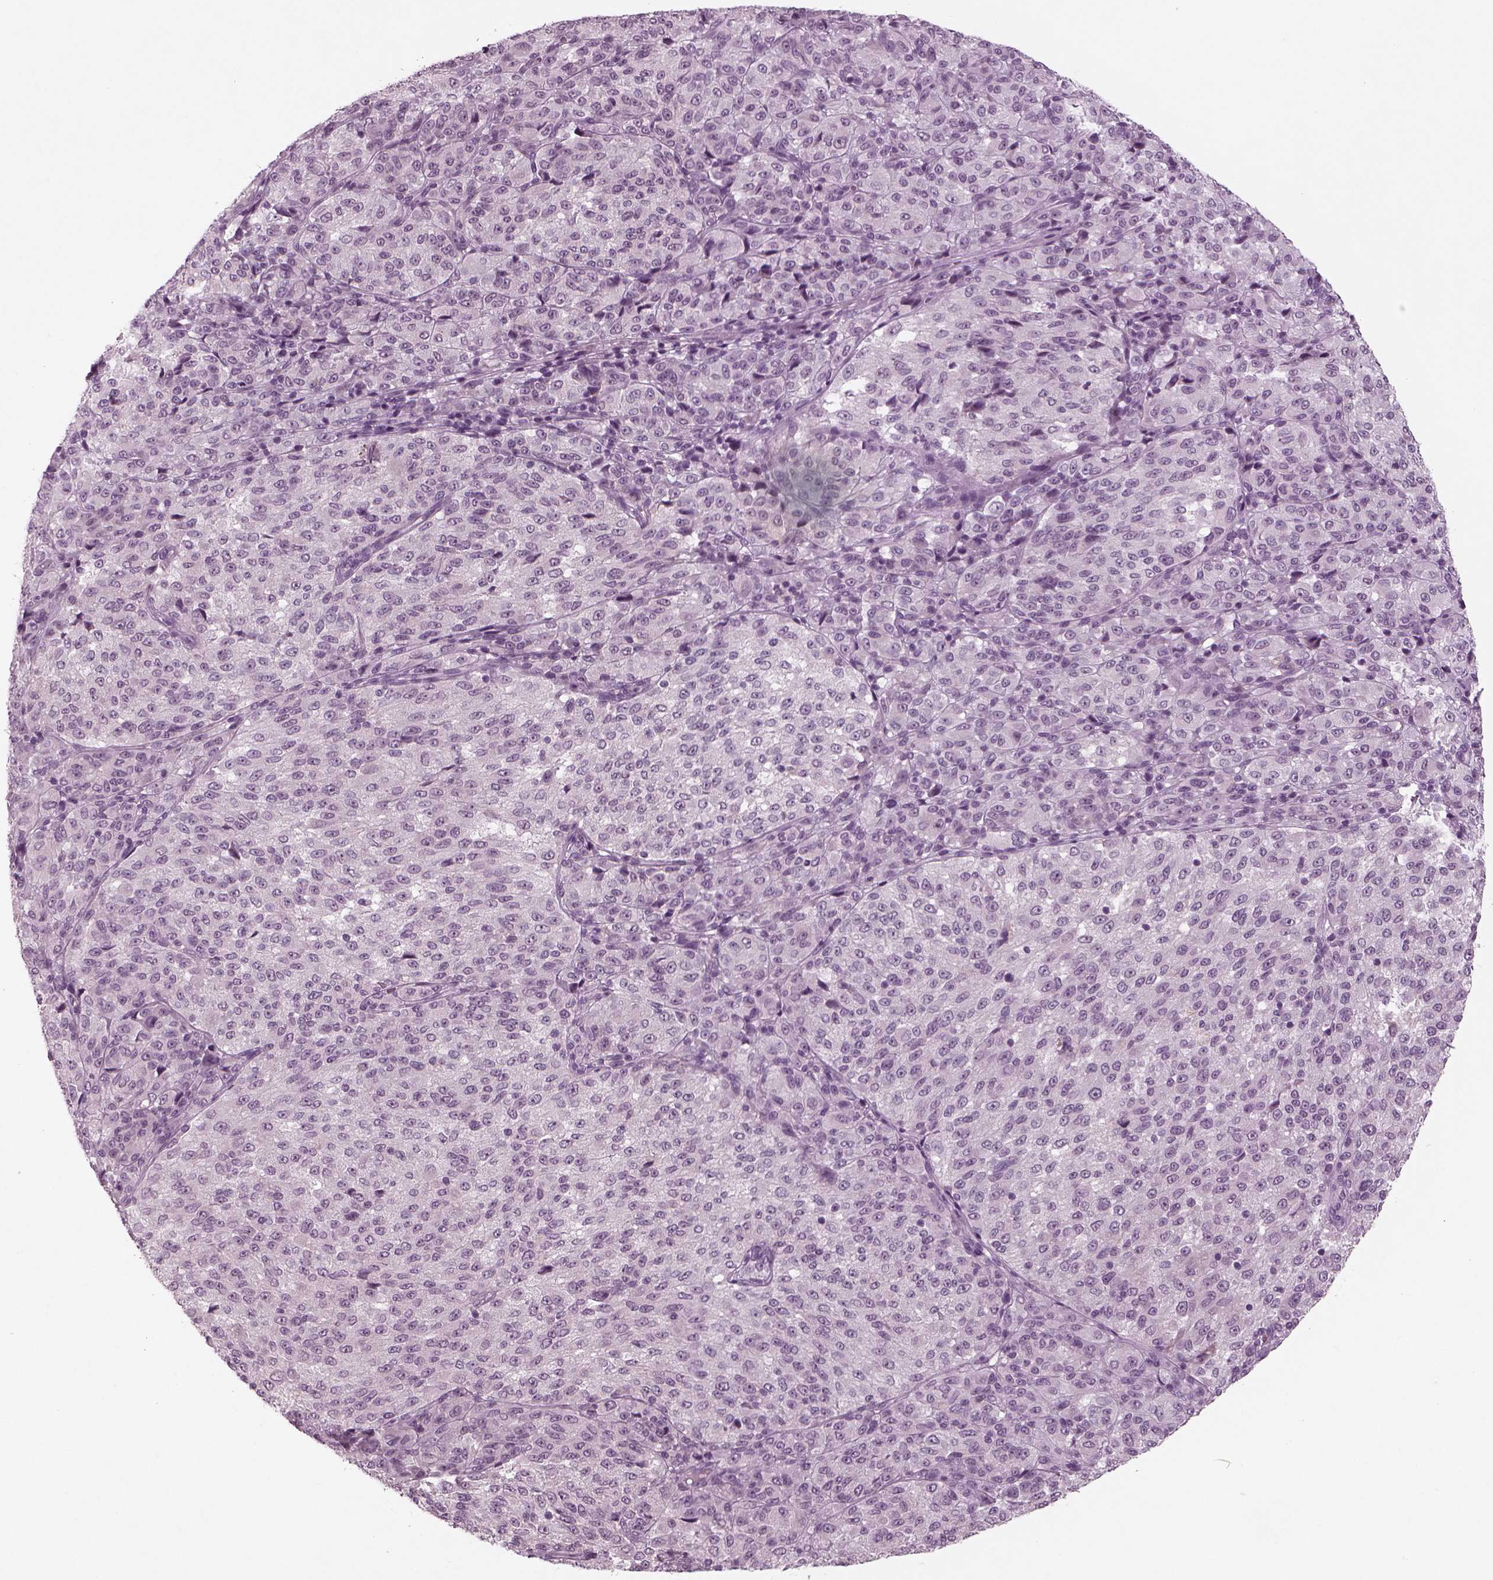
{"staining": {"intensity": "negative", "quantity": "none", "location": "none"}, "tissue": "melanoma", "cell_type": "Tumor cells", "image_type": "cancer", "snomed": [{"axis": "morphology", "description": "Malignant melanoma, Metastatic site"}, {"axis": "topography", "description": "Brain"}], "caption": "Tumor cells are negative for protein expression in human melanoma.", "gene": "MGAT4D", "patient": {"sex": "female", "age": 56}}